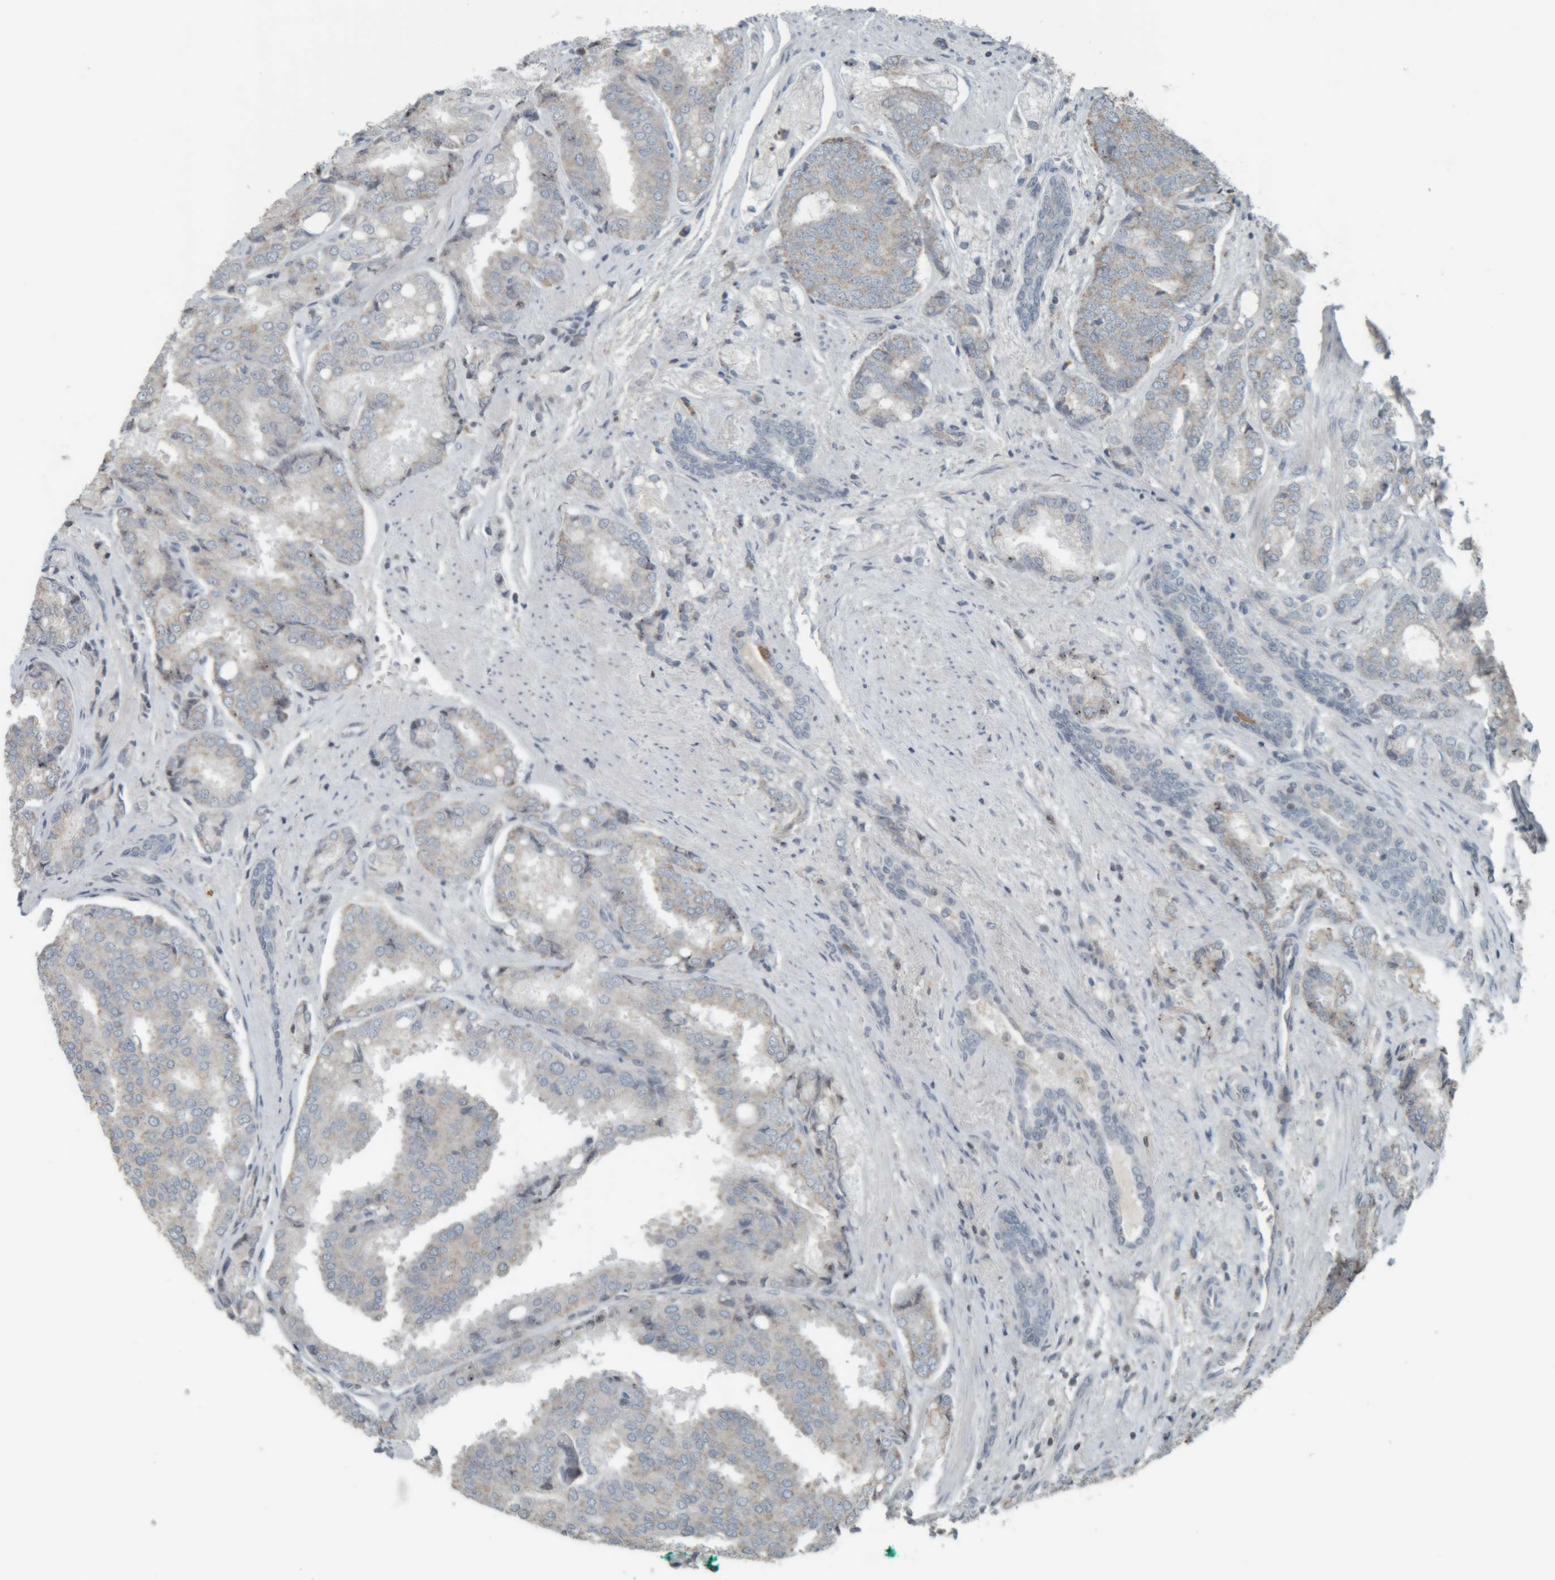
{"staining": {"intensity": "negative", "quantity": "none", "location": "none"}, "tissue": "prostate cancer", "cell_type": "Tumor cells", "image_type": "cancer", "snomed": [{"axis": "morphology", "description": "Adenocarcinoma, High grade"}, {"axis": "topography", "description": "Prostate"}], "caption": "High power microscopy image of an IHC photomicrograph of high-grade adenocarcinoma (prostate), revealing no significant positivity in tumor cells.", "gene": "RPF1", "patient": {"sex": "male", "age": 50}}